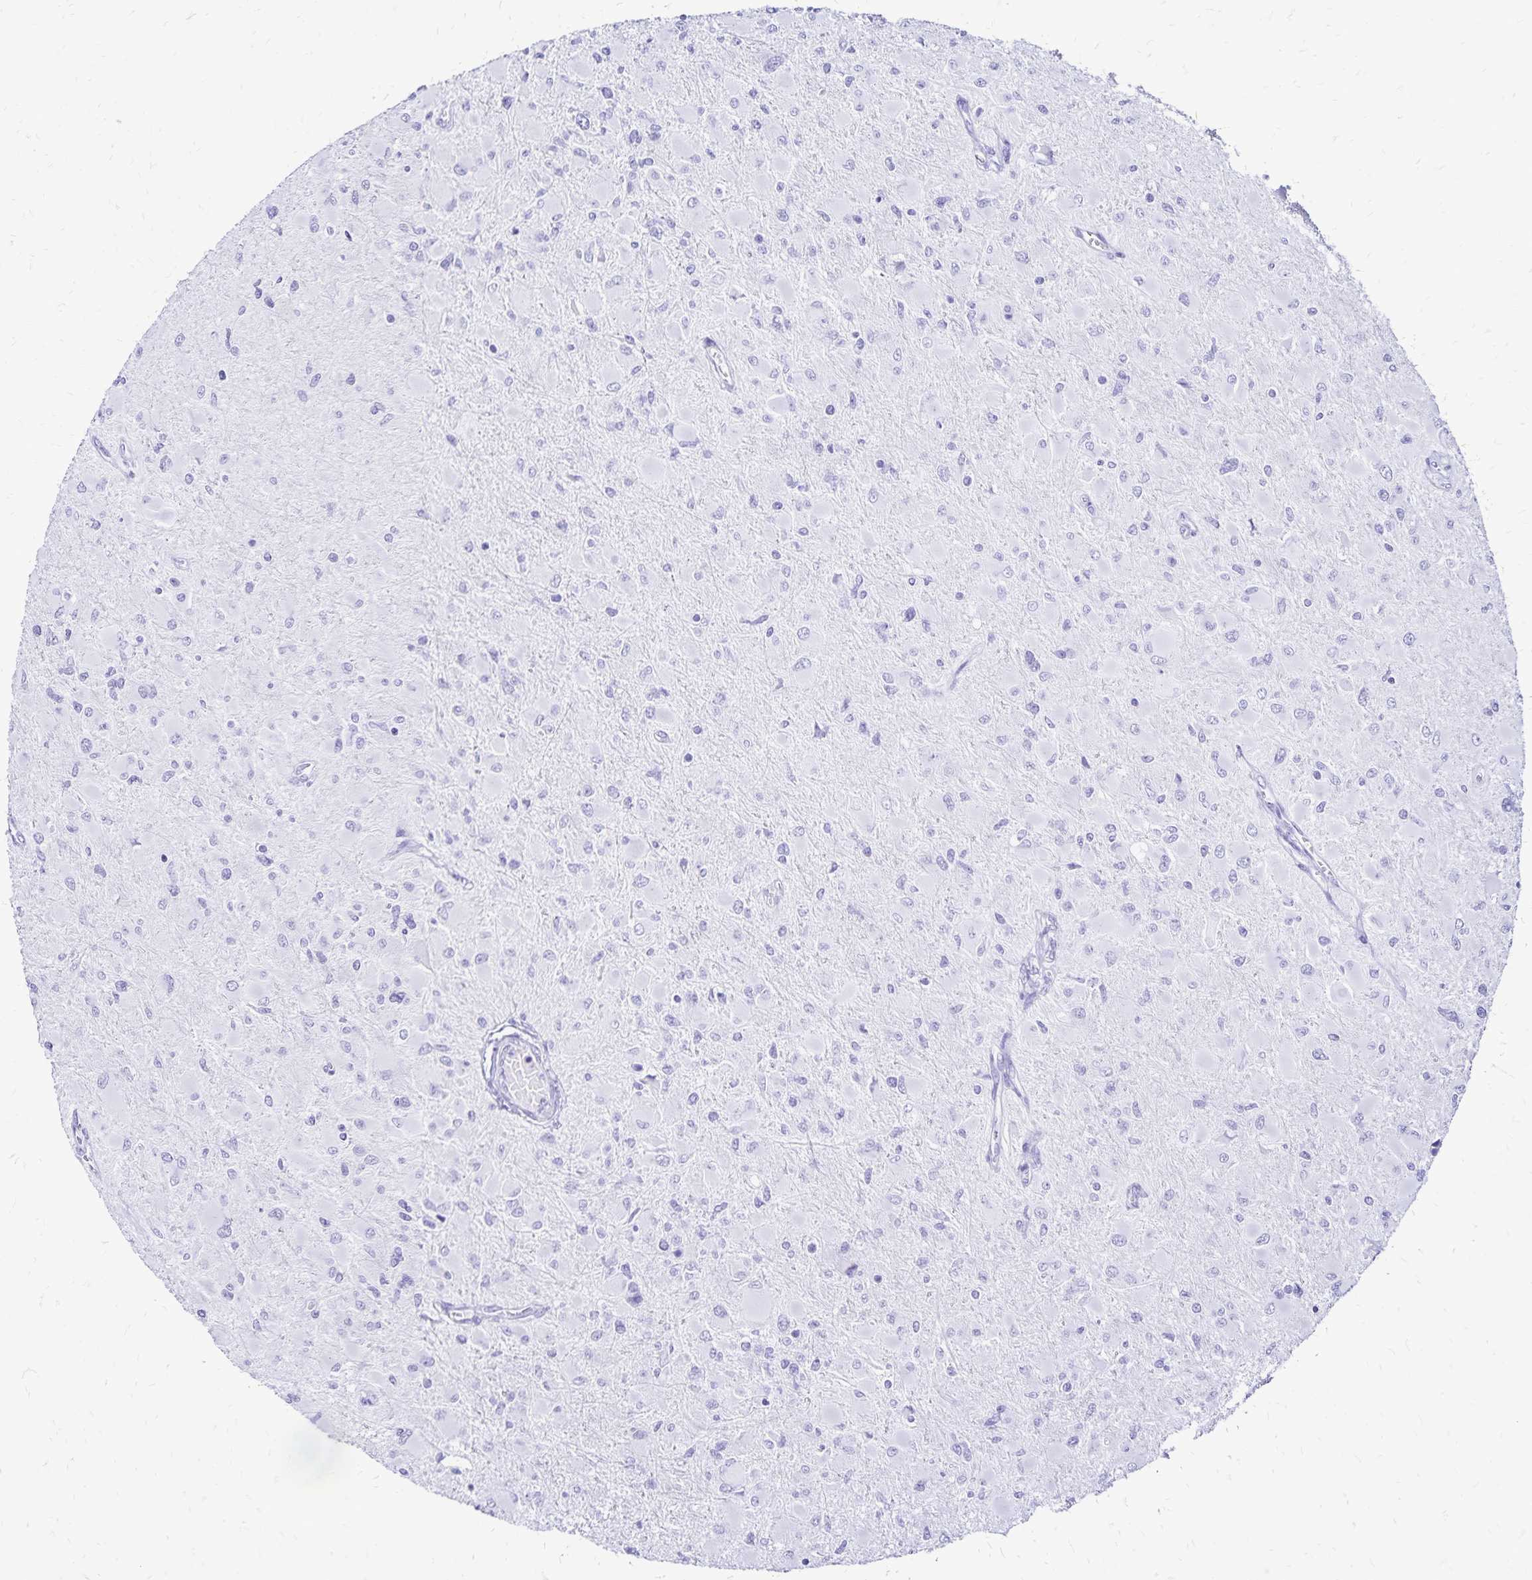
{"staining": {"intensity": "negative", "quantity": "none", "location": "none"}, "tissue": "glioma", "cell_type": "Tumor cells", "image_type": "cancer", "snomed": [{"axis": "morphology", "description": "Glioma, malignant, High grade"}, {"axis": "topography", "description": "Cerebral cortex"}], "caption": "Tumor cells show no significant protein positivity in glioma.", "gene": "LIN28B", "patient": {"sex": "female", "age": 36}}